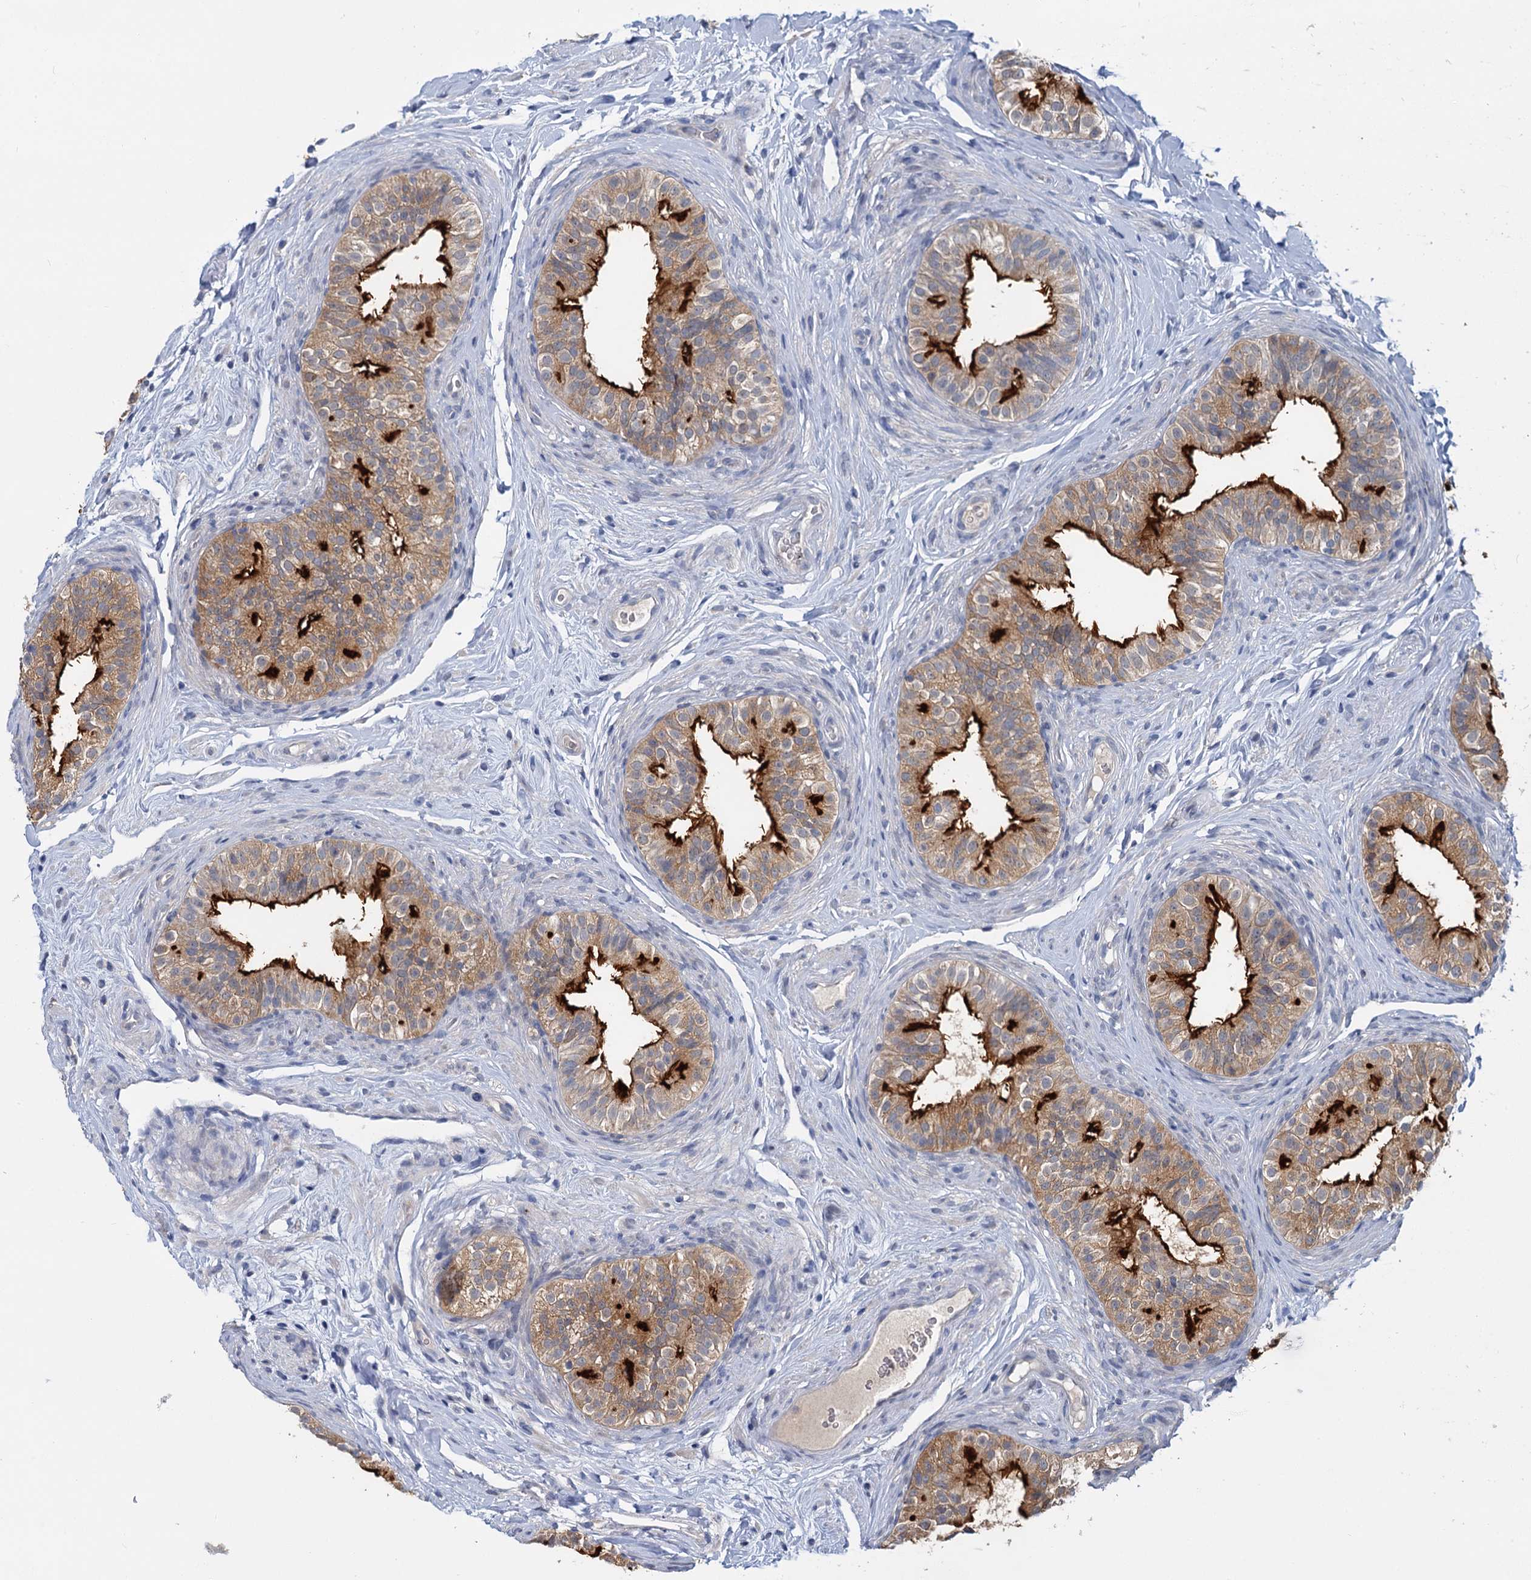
{"staining": {"intensity": "strong", "quantity": "25%-75%", "location": "cytoplasmic/membranous"}, "tissue": "epididymis", "cell_type": "Glandular cells", "image_type": "normal", "snomed": [{"axis": "morphology", "description": "Normal tissue, NOS"}, {"axis": "topography", "description": "Epididymis"}], "caption": "Protein analysis of unremarkable epididymis shows strong cytoplasmic/membranous positivity in approximately 25%-75% of glandular cells. The staining was performed using DAB, with brown indicating positive protein expression. Nuclei are stained blue with hematoxylin.", "gene": "ANKRD42", "patient": {"sex": "male", "age": 49}}